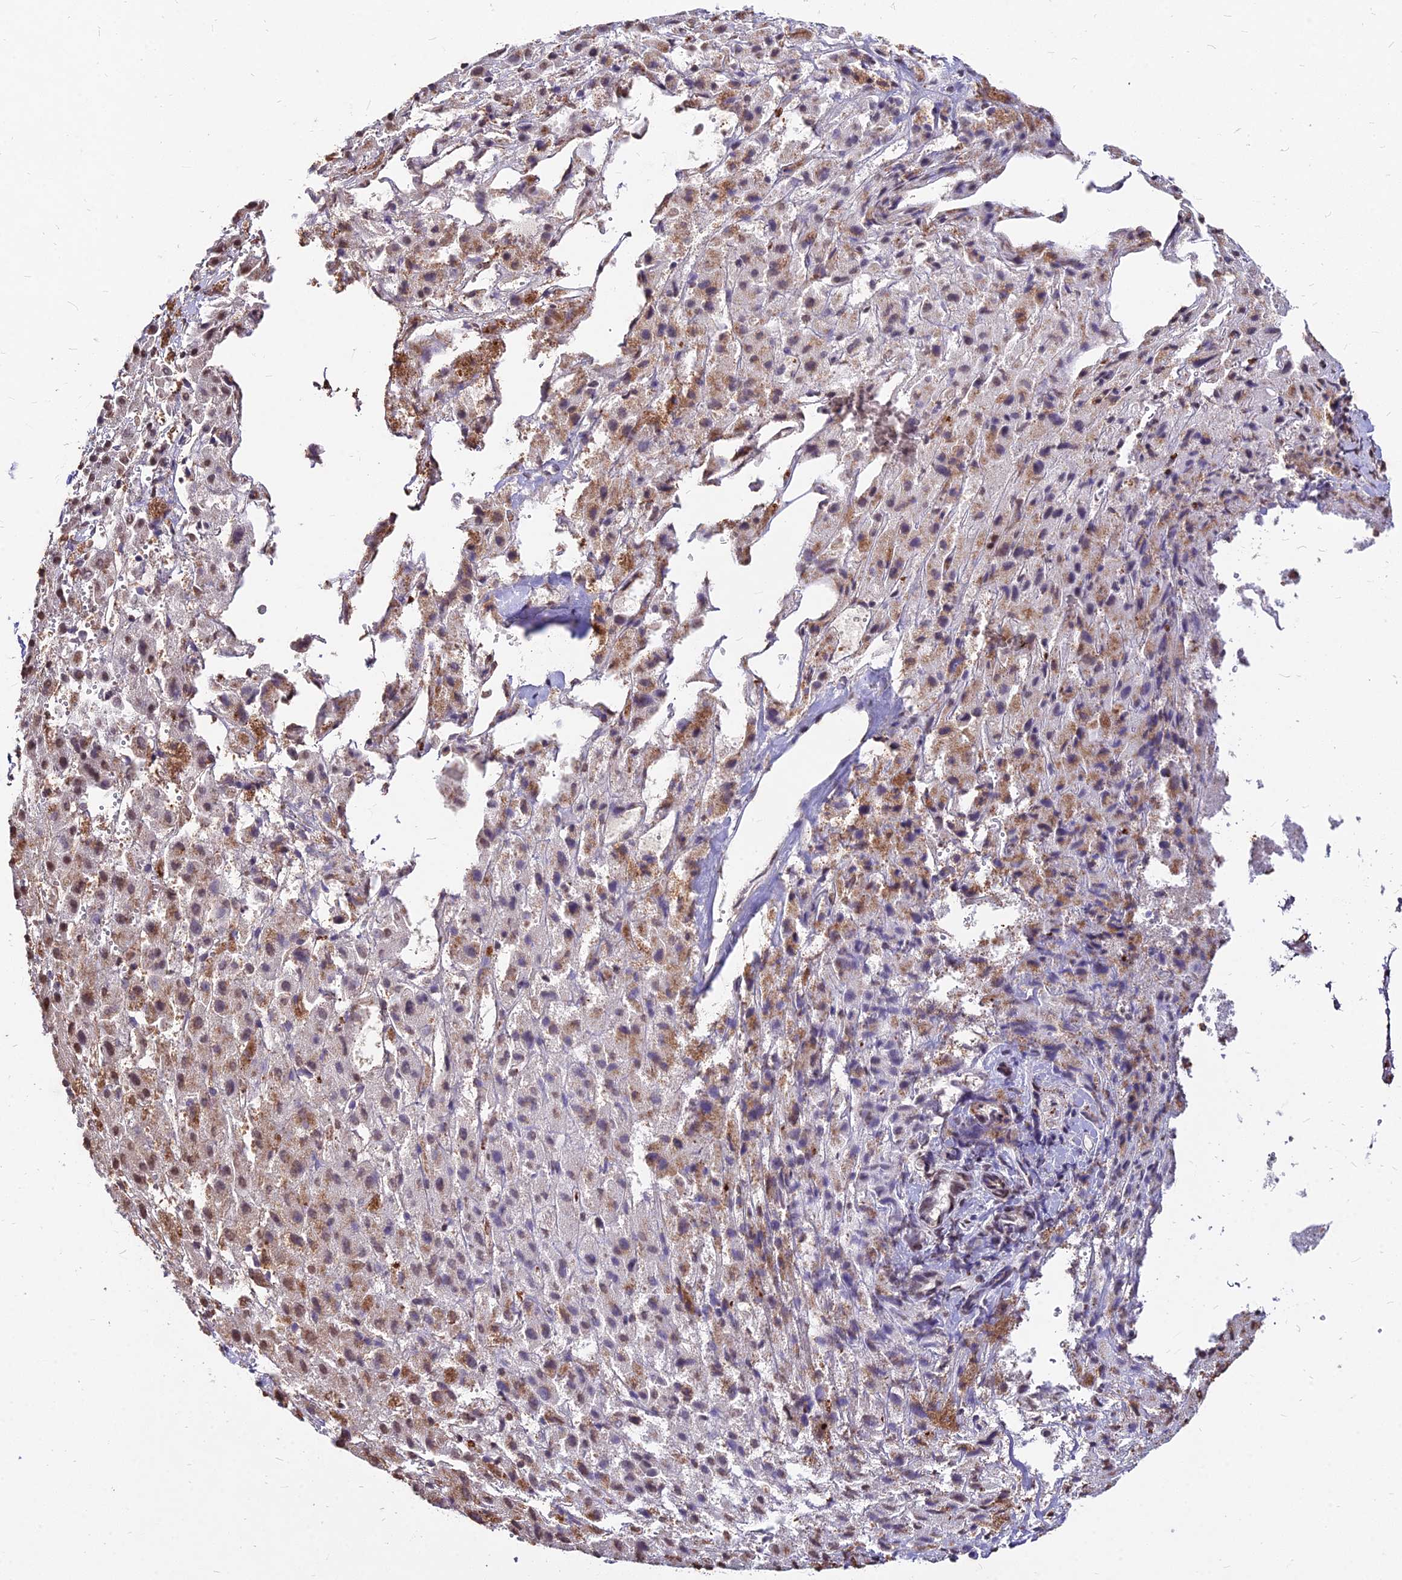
{"staining": {"intensity": "moderate", "quantity": "25%-75%", "location": "cytoplasmic/membranous,nuclear"}, "tissue": "liver cancer", "cell_type": "Tumor cells", "image_type": "cancer", "snomed": [{"axis": "morphology", "description": "Carcinoma, Hepatocellular, NOS"}, {"axis": "topography", "description": "Liver"}], "caption": "Liver cancer stained with a brown dye shows moderate cytoplasmic/membranous and nuclear positive expression in approximately 25%-75% of tumor cells.", "gene": "ZBED4", "patient": {"sex": "female", "age": 58}}